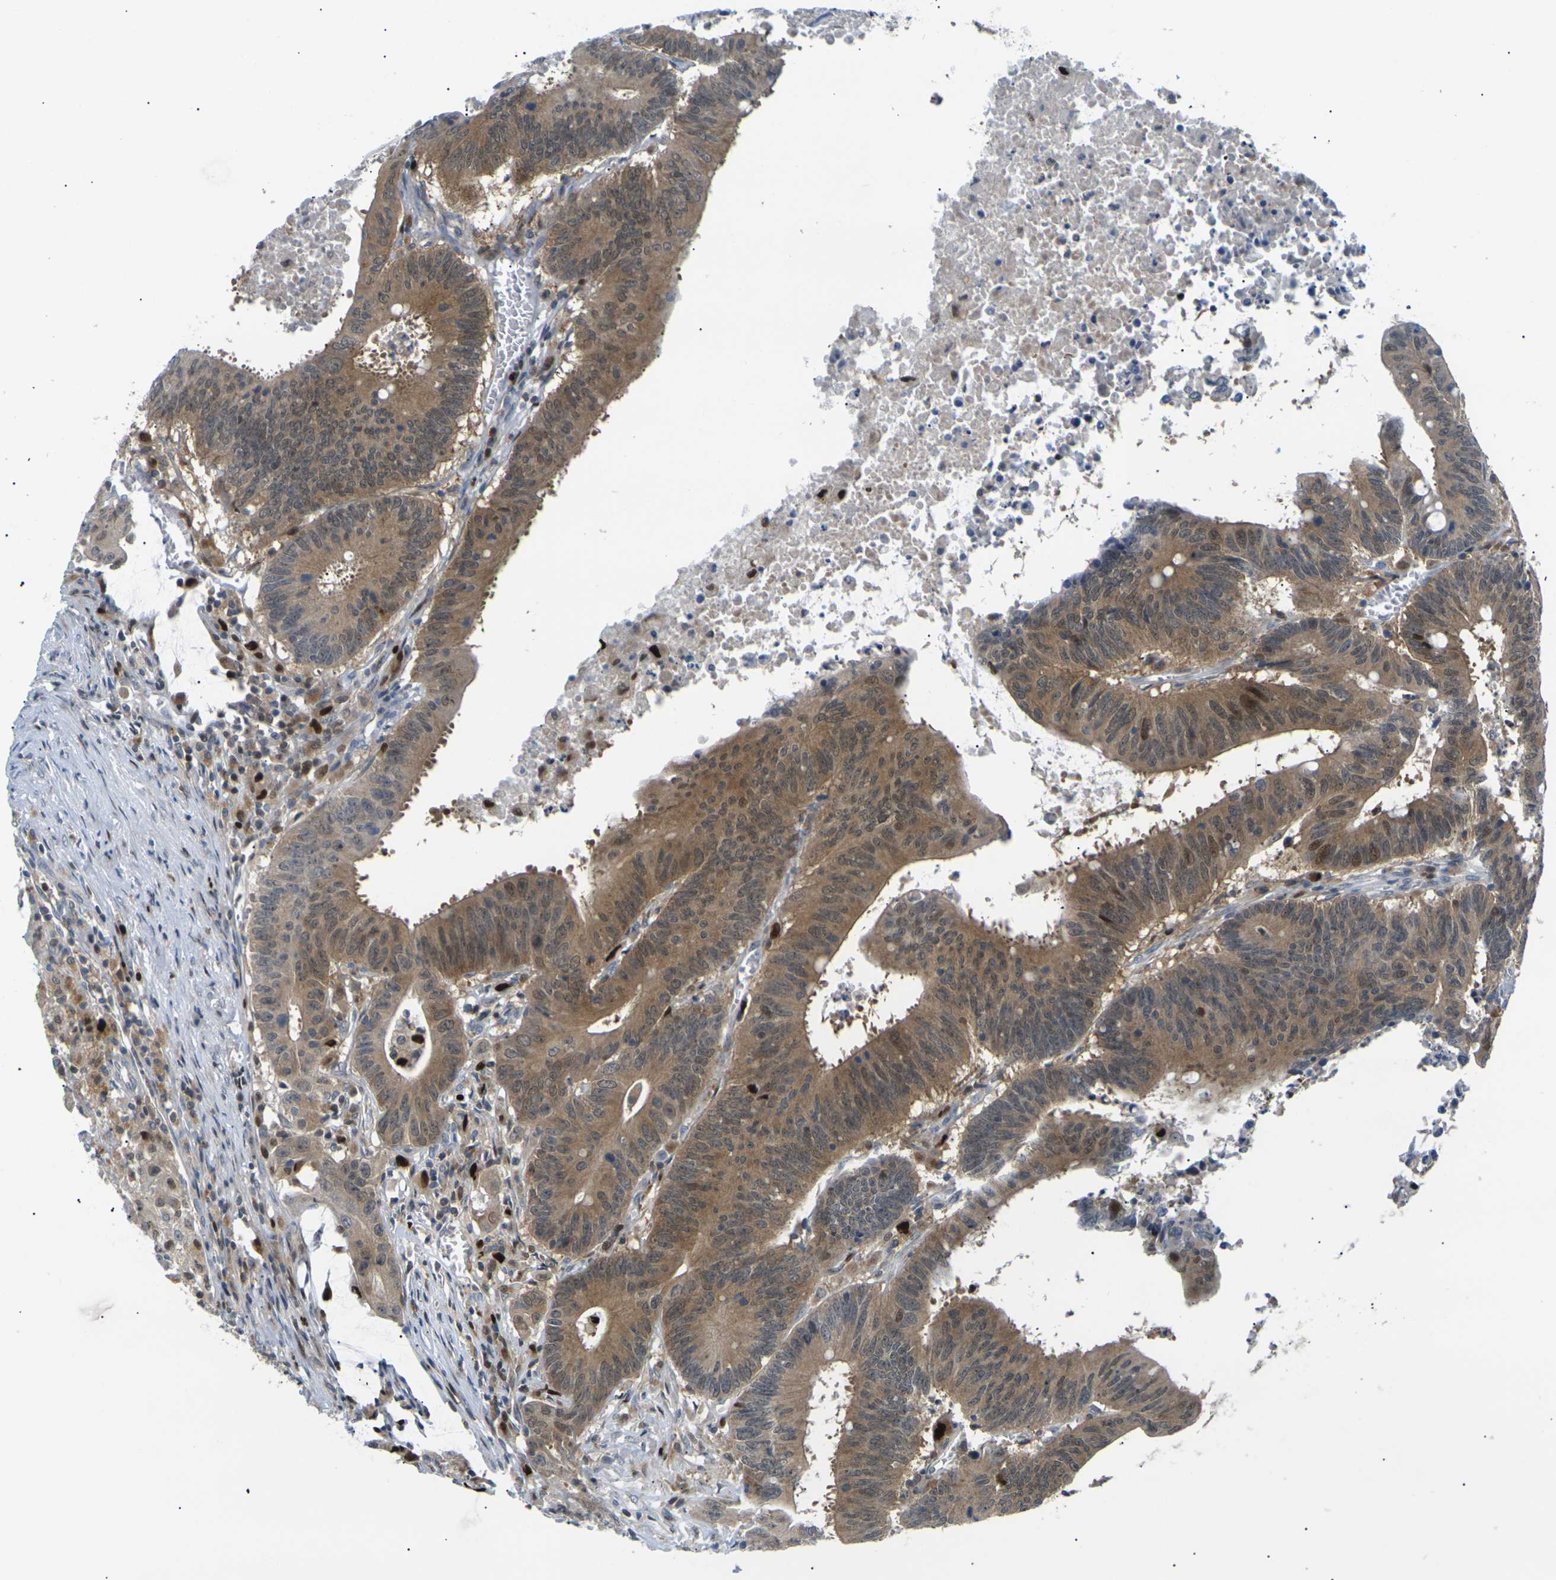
{"staining": {"intensity": "moderate", "quantity": ">75%", "location": "cytoplasmic/membranous,nuclear"}, "tissue": "colorectal cancer", "cell_type": "Tumor cells", "image_type": "cancer", "snomed": [{"axis": "morphology", "description": "Adenocarcinoma, NOS"}, {"axis": "topography", "description": "Colon"}], "caption": "A brown stain labels moderate cytoplasmic/membranous and nuclear positivity of a protein in human colorectal cancer (adenocarcinoma) tumor cells. (Stains: DAB in brown, nuclei in blue, Microscopy: brightfield microscopy at high magnification).", "gene": "RPS6KA3", "patient": {"sex": "male", "age": 45}}